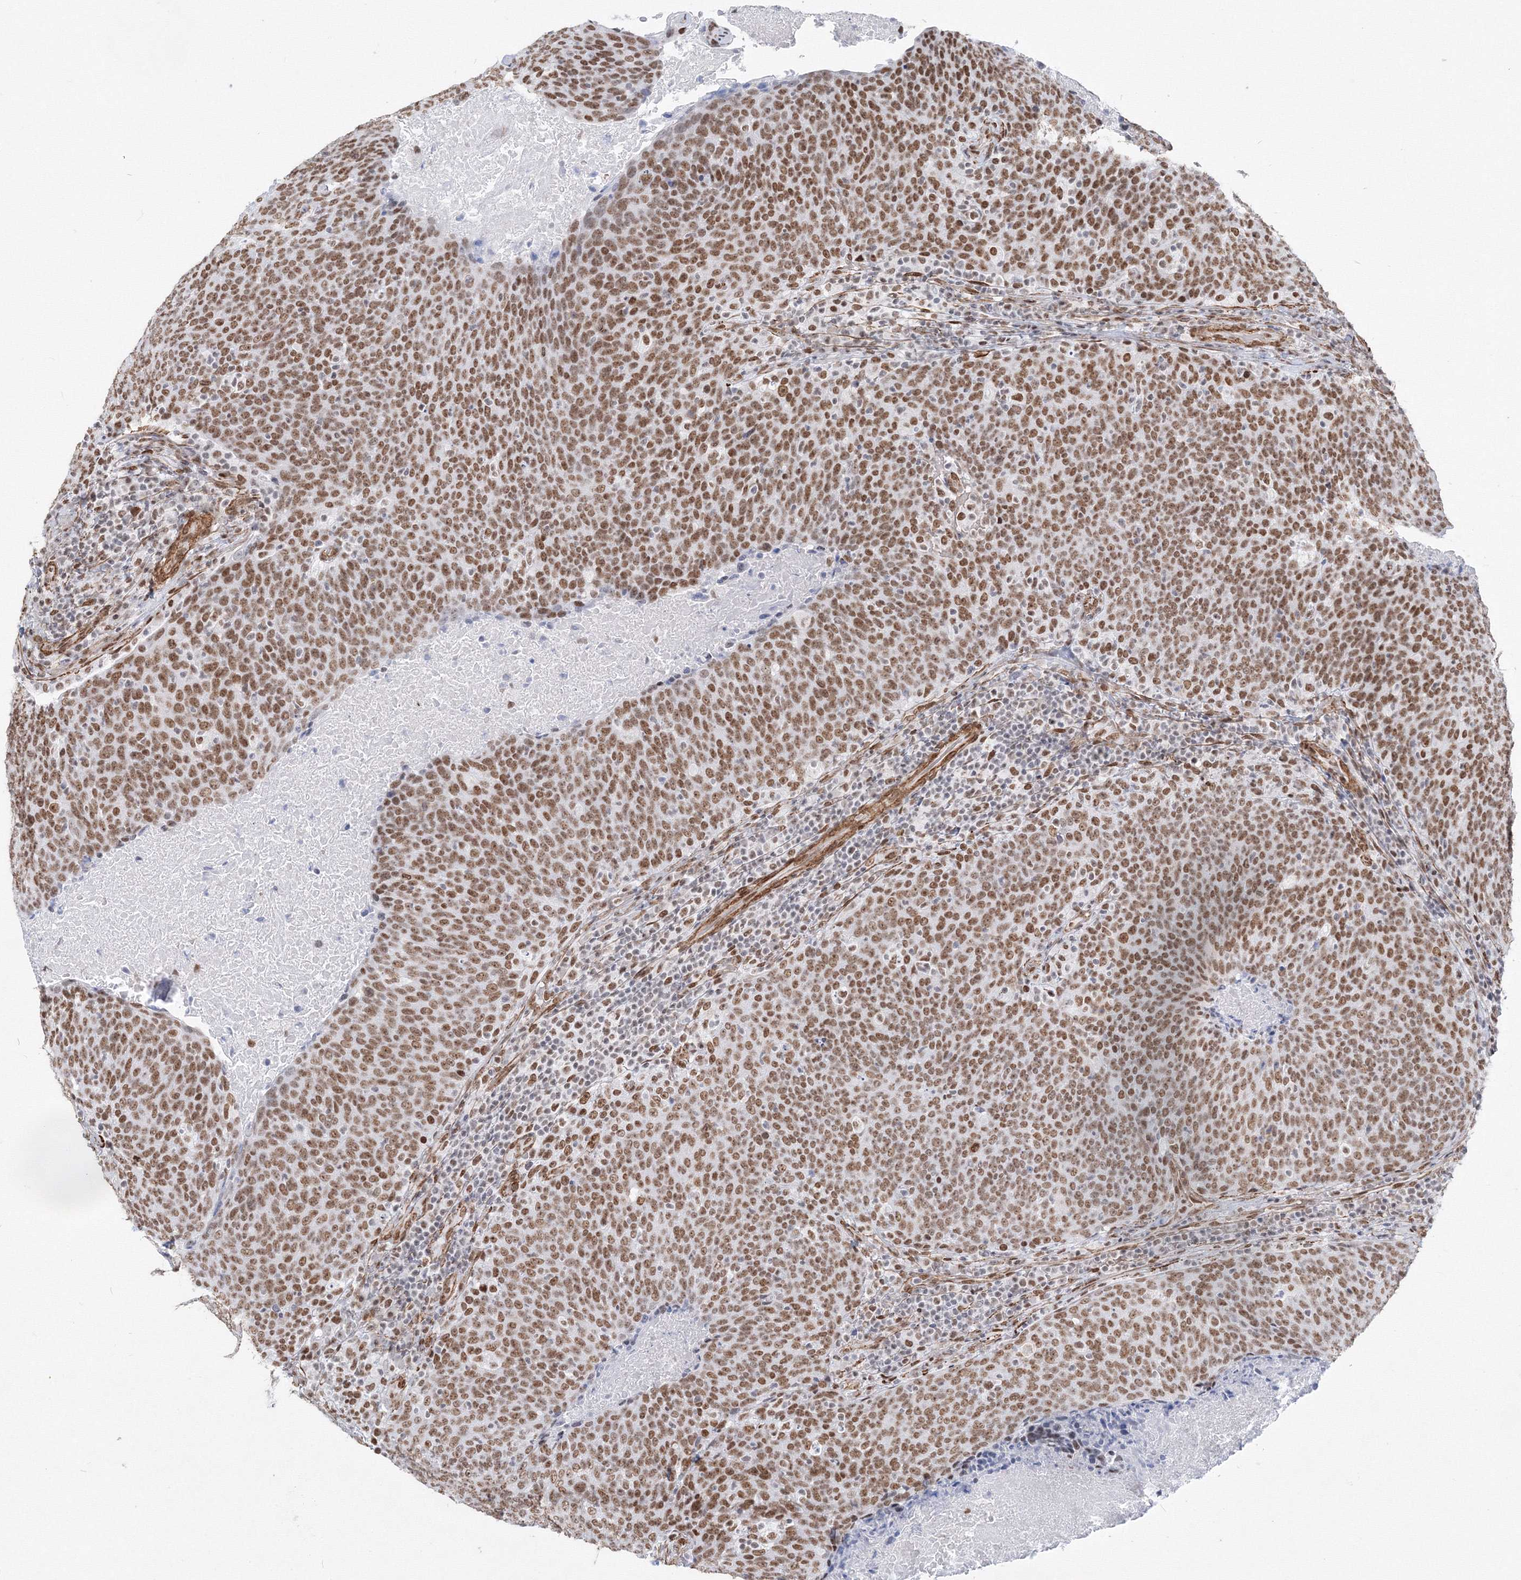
{"staining": {"intensity": "moderate", "quantity": ">75%", "location": "nuclear"}, "tissue": "head and neck cancer", "cell_type": "Tumor cells", "image_type": "cancer", "snomed": [{"axis": "morphology", "description": "Squamous cell carcinoma, NOS"}, {"axis": "morphology", "description": "Squamous cell carcinoma, metastatic, NOS"}, {"axis": "topography", "description": "Lymph node"}, {"axis": "topography", "description": "Head-Neck"}], "caption": "Immunohistochemistry histopathology image of head and neck metastatic squamous cell carcinoma stained for a protein (brown), which exhibits medium levels of moderate nuclear staining in approximately >75% of tumor cells.", "gene": "ZNF638", "patient": {"sex": "male", "age": 62}}